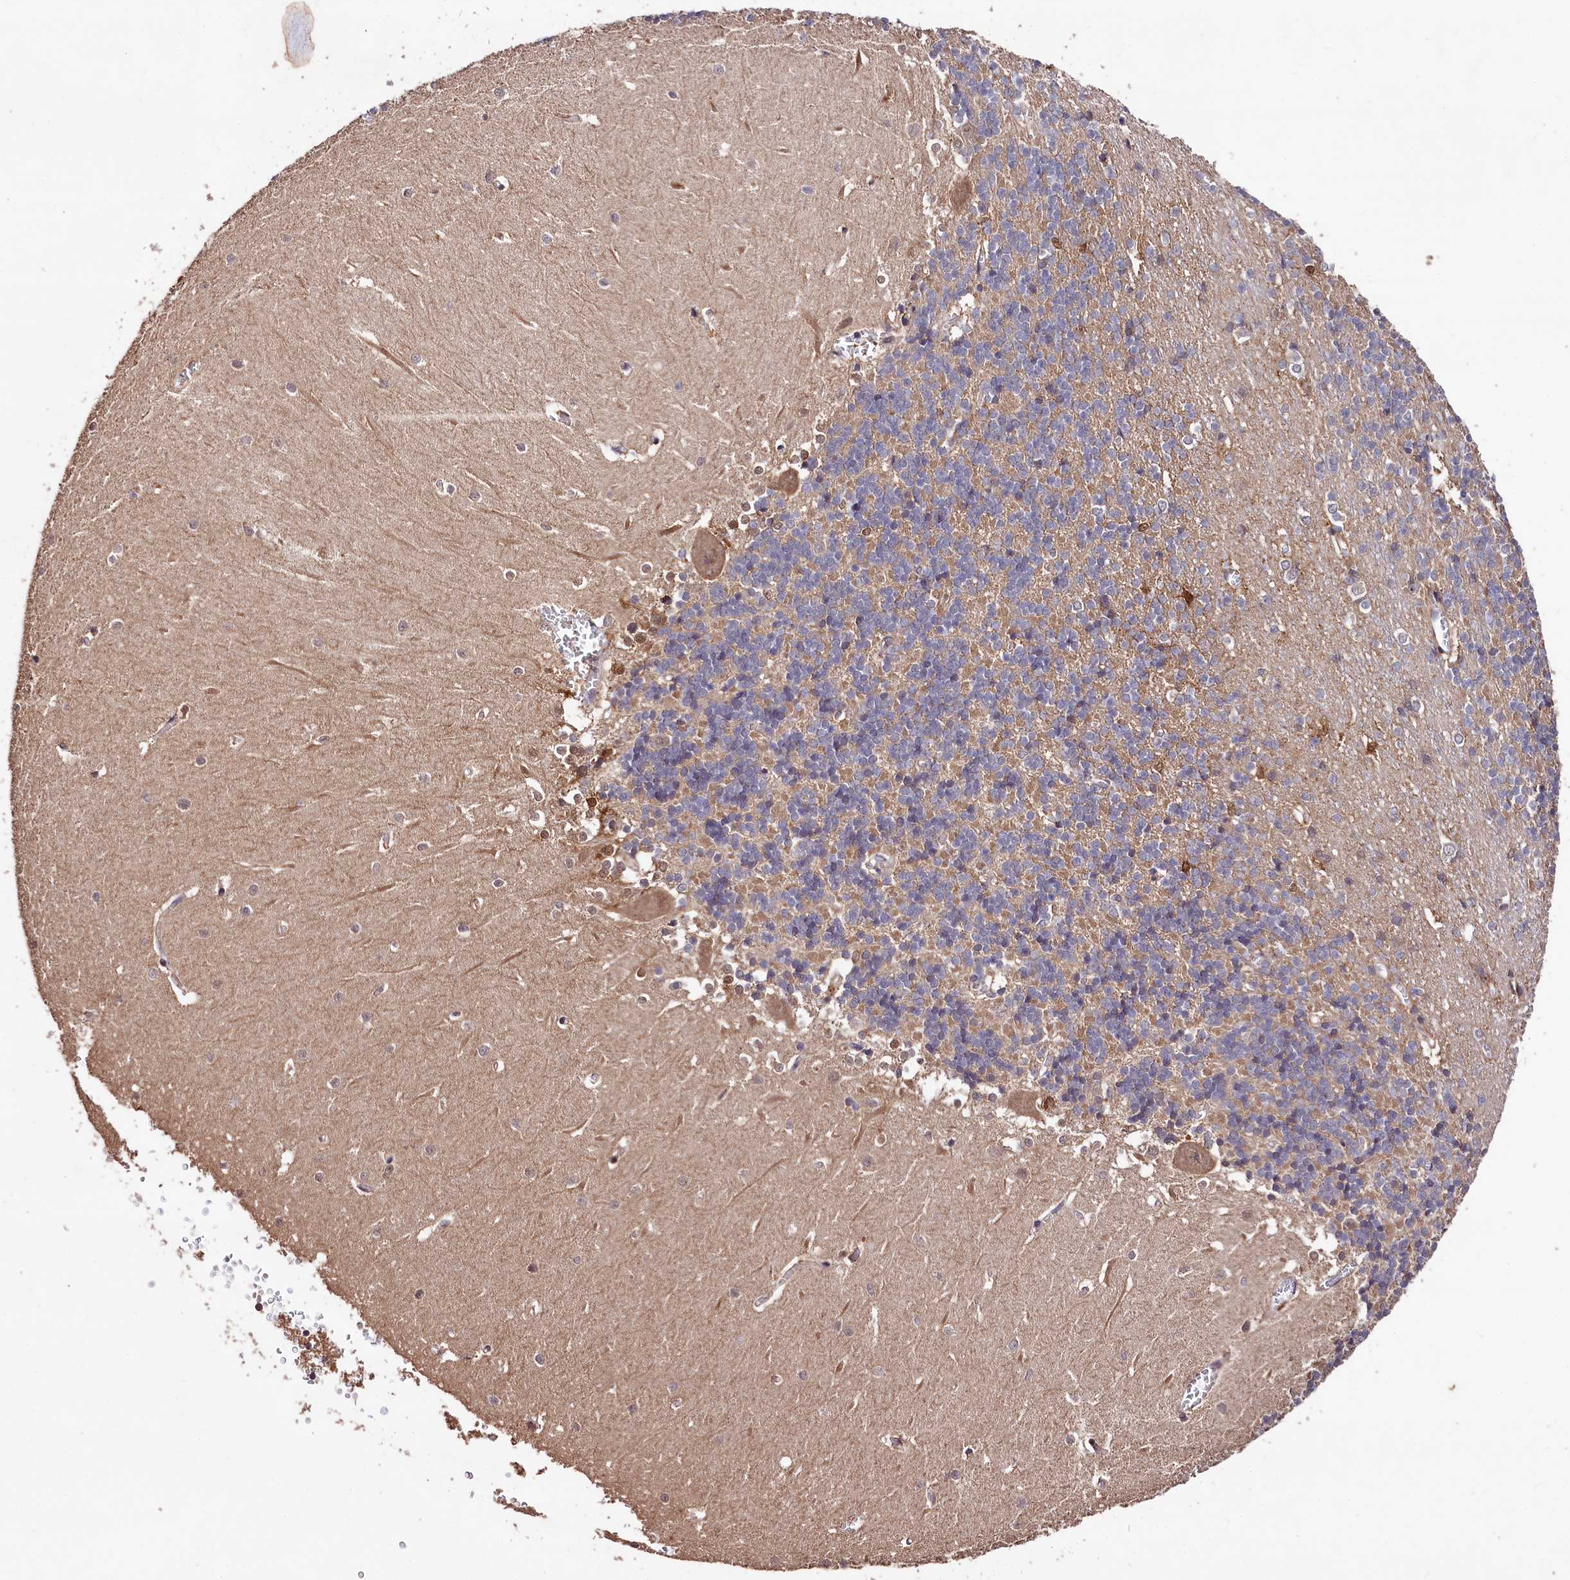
{"staining": {"intensity": "weak", "quantity": ">75%", "location": "cytoplasmic/membranous"}, "tissue": "cerebellum", "cell_type": "Cells in granular layer", "image_type": "normal", "snomed": [{"axis": "morphology", "description": "Normal tissue, NOS"}, {"axis": "topography", "description": "Cerebellum"}], "caption": "A photomicrograph of human cerebellum stained for a protein displays weak cytoplasmic/membranous brown staining in cells in granular layer. (Brightfield microscopy of DAB IHC at high magnification).", "gene": "KLRB1", "patient": {"sex": "male", "age": 37}}